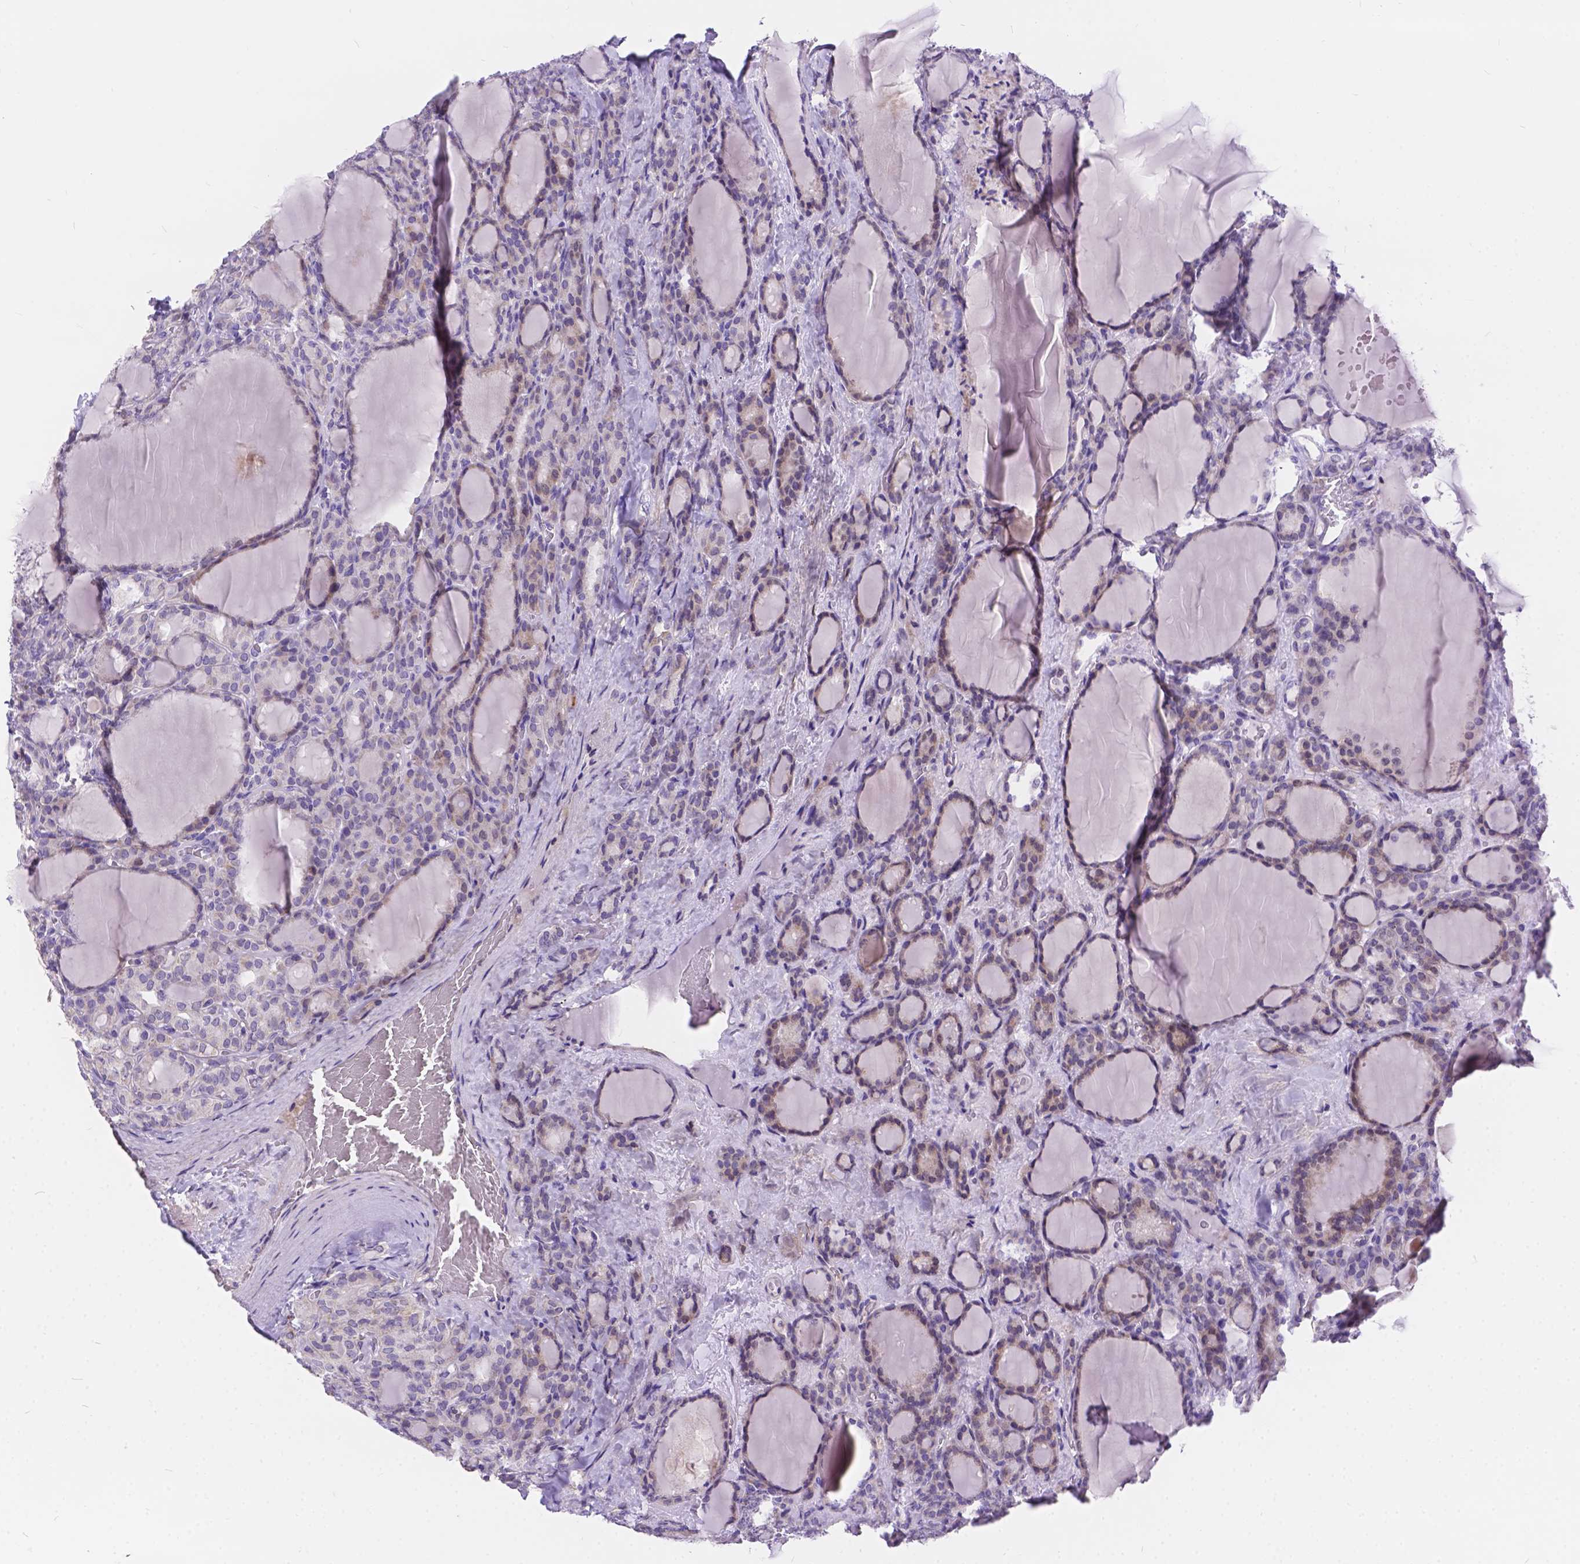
{"staining": {"intensity": "moderate", "quantity": "25%-75%", "location": "cytoplasmic/membranous"}, "tissue": "thyroid cancer", "cell_type": "Tumor cells", "image_type": "cancer", "snomed": [{"axis": "morphology", "description": "Normal tissue, NOS"}, {"axis": "morphology", "description": "Follicular adenoma carcinoma, NOS"}, {"axis": "topography", "description": "Thyroid gland"}], "caption": "A micrograph showing moderate cytoplasmic/membranous expression in approximately 25%-75% of tumor cells in thyroid cancer, as visualized by brown immunohistochemical staining.", "gene": "DLEC1", "patient": {"sex": "female", "age": 31}}